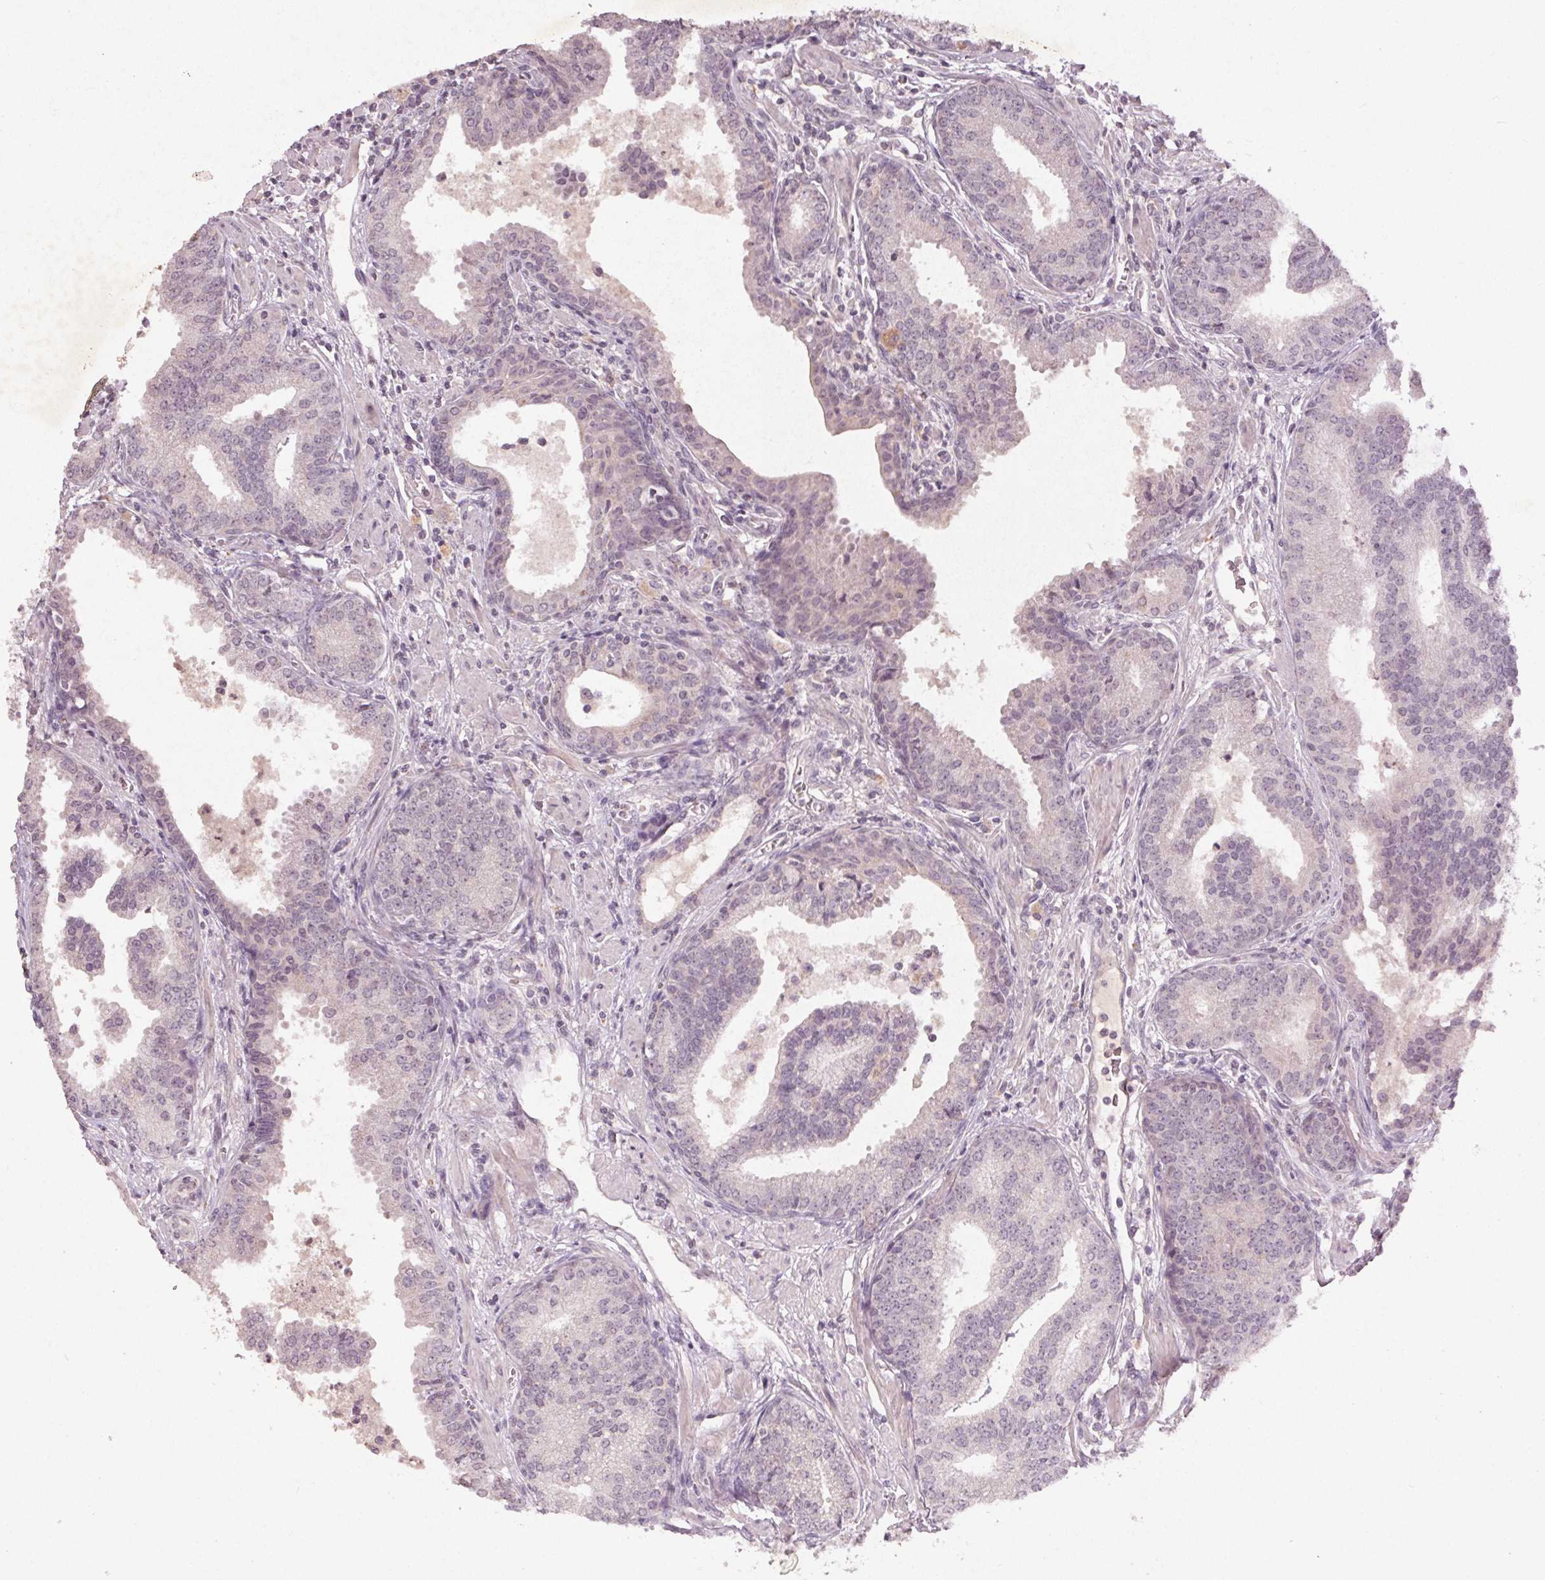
{"staining": {"intensity": "negative", "quantity": "none", "location": "none"}, "tissue": "prostate cancer", "cell_type": "Tumor cells", "image_type": "cancer", "snomed": [{"axis": "morphology", "description": "Adenocarcinoma, NOS"}, {"axis": "topography", "description": "Prostate"}], "caption": "Immunohistochemistry (IHC) photomicrograph of human prostate cancer (adenocarcinoma) stained for a protein (brown), which reveals no expression in tumor cells.", "gene": "KLRC3", "patient": {"sex": "male", "age": 64}}